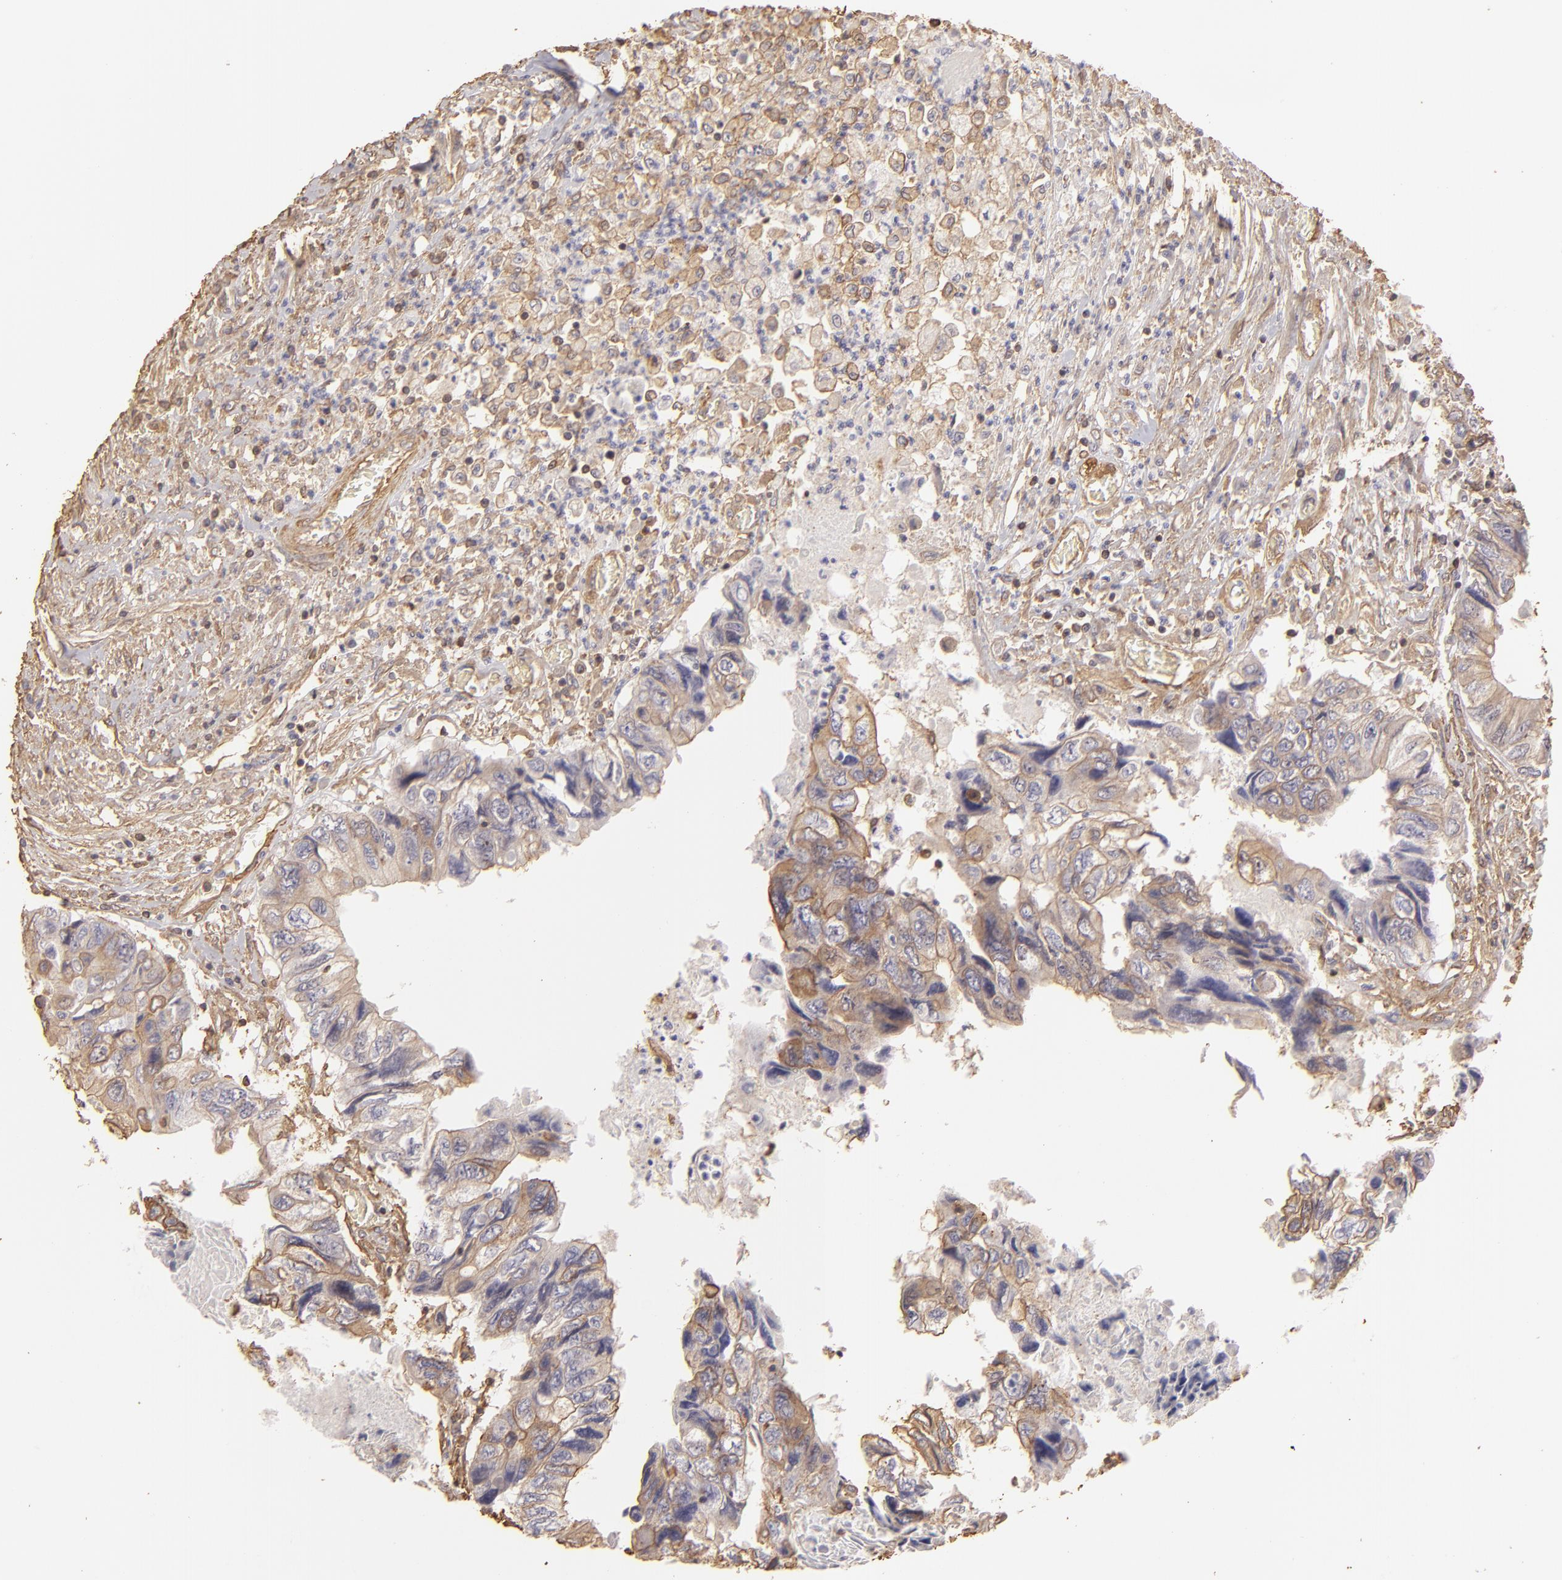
{"staining": {"intensity": "weak", "quantity": ">75%", "location": "cytoplasmic/membranous"}, "tissue": "colorectal cancer", "cell_type": "Tumor cells", "image_type": "cancer", "snomed": [{"axis": "morphology", "description": "Adenocarcinoma, NOS"}, {"axis": "topography", "description": "Rectum"}], "caption": "Human colorectal cancer stained with a brown dye displays weak cytoplasmic/membranous positive positivity in about >75% of tumor cells.", "gene": "HSPB6", "patient": {"sex": "female", "age": 82}}